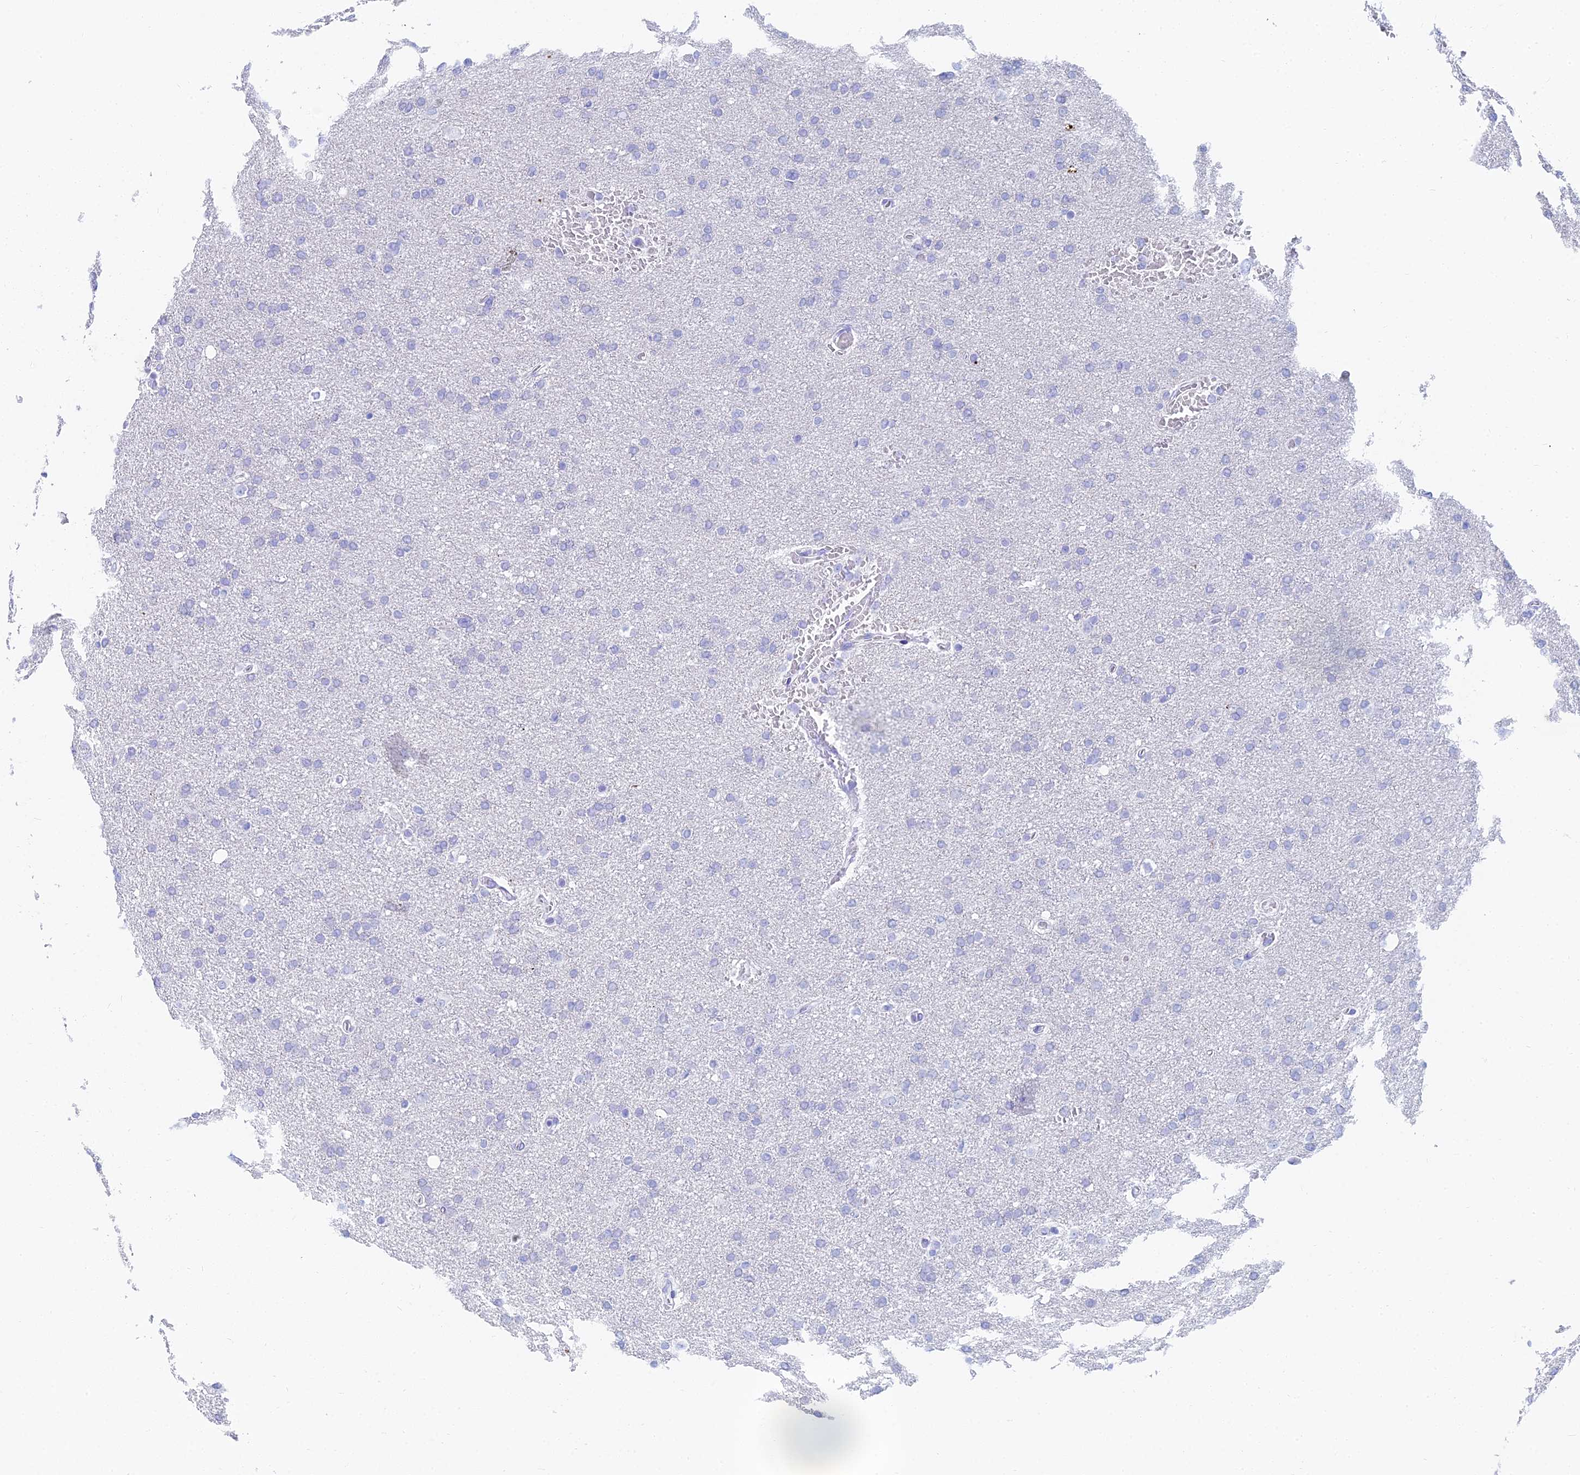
{"staining": {"intensity": "negative", "quantity": "none", "location": "none"}, "tissue": "glioma", "cell_type": "Tumor cells", "image_type": "cancer", "snomed": [{"axis": "morphology", "description": "Glioma, malignant, High grade"}, {"axis": "topography", "description": "Cerebral cortex"}], "caption": "A histopathology image of human high-grade glioma (malignant) is negative for staining in tumor cells. Nuclei are stained in blue.", "gene": "HSPA1L", "patient": {"sex": "female", "age": 36}}